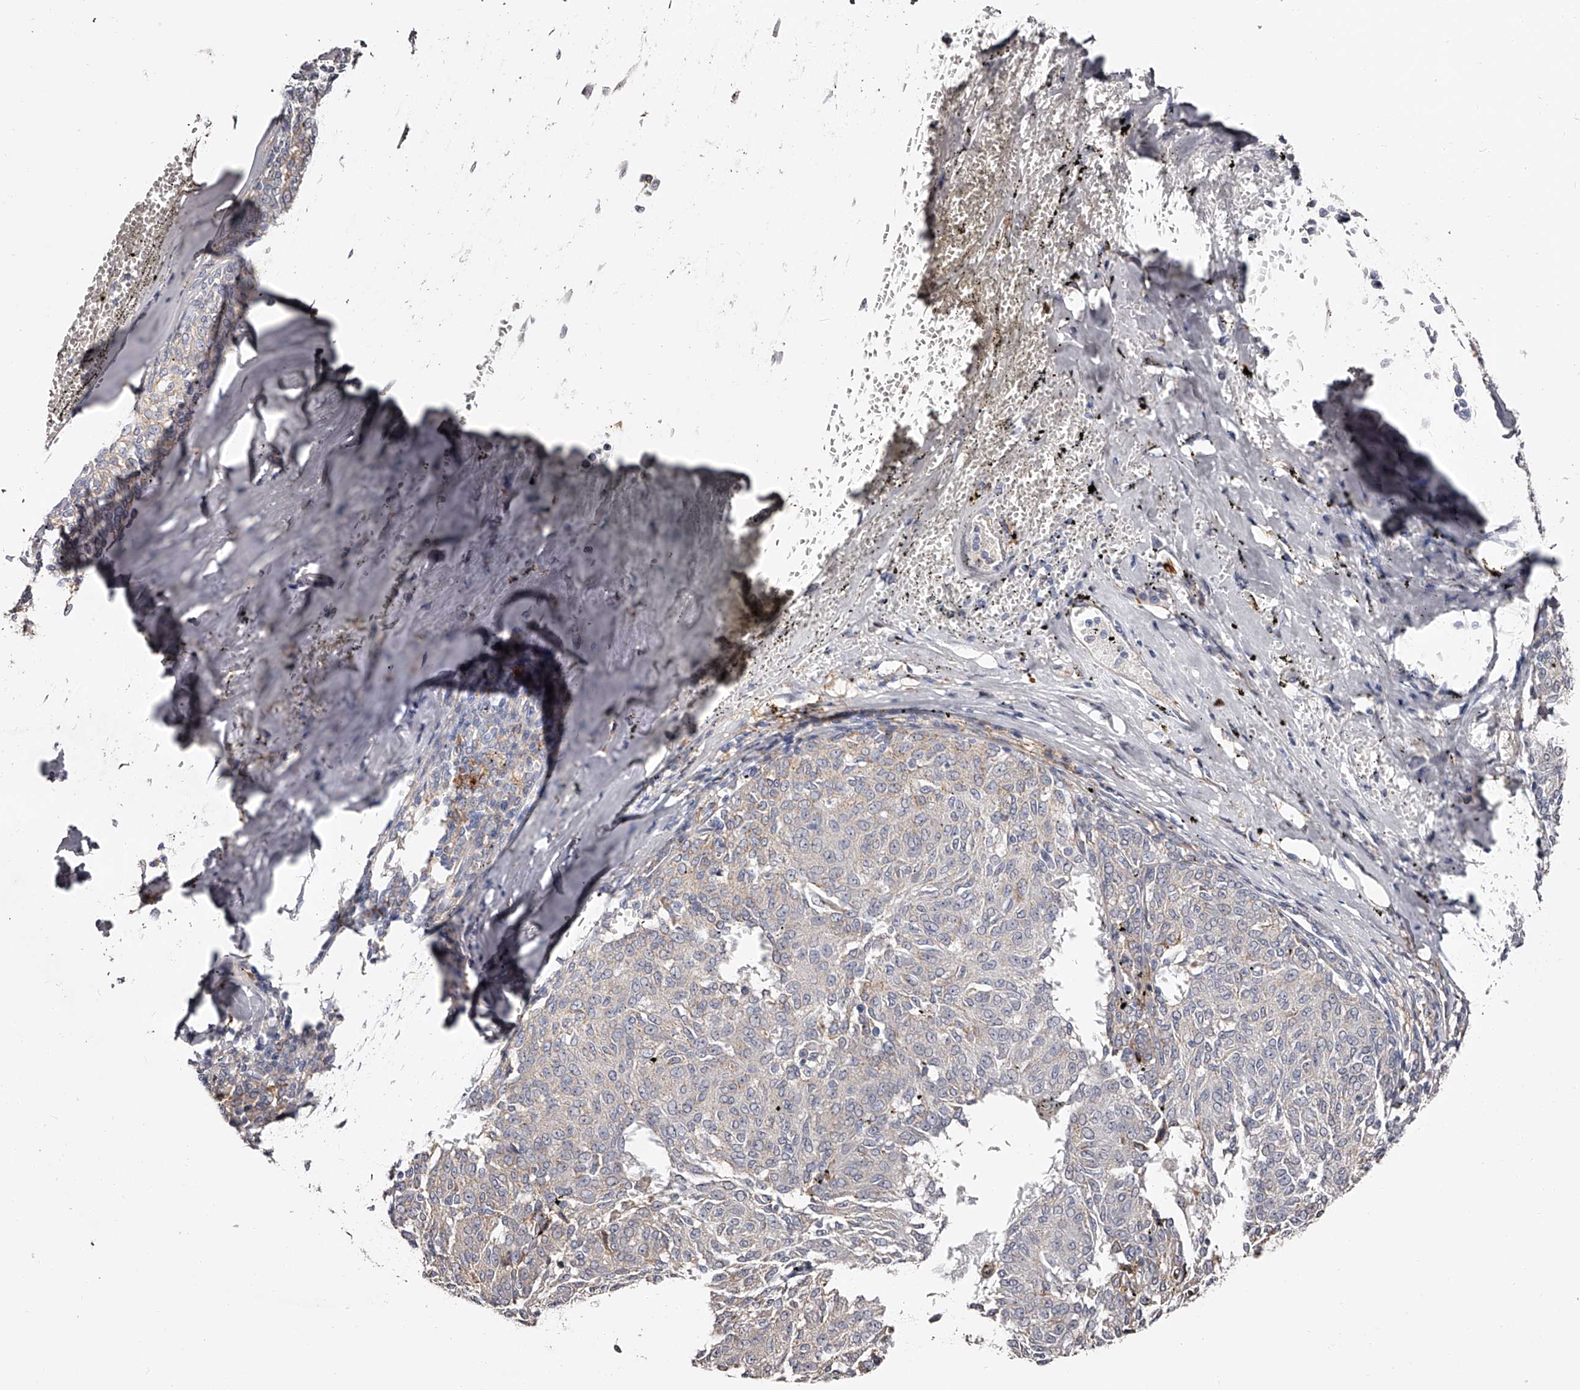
{"staining": {"intensity": "negative", "quantity": "none", "location": "none"}, "tissue": "melanoma", "cell_type": "Tumor cells", "image_type": "cancer", "snomed": [{"axis": "morphology", "description": "Malignant melanoma, NOS"}, {"axis": "topography", "description": "Skin"}], "caption": "Immunohistochemistry (IHC) image of neoplastic tissue: human malignant melanoma stained with DAB reveals no significant protein positivity in tumor cells.", "gene": "PACSIN1", "patient": {"sex": "female", "age": 72}}